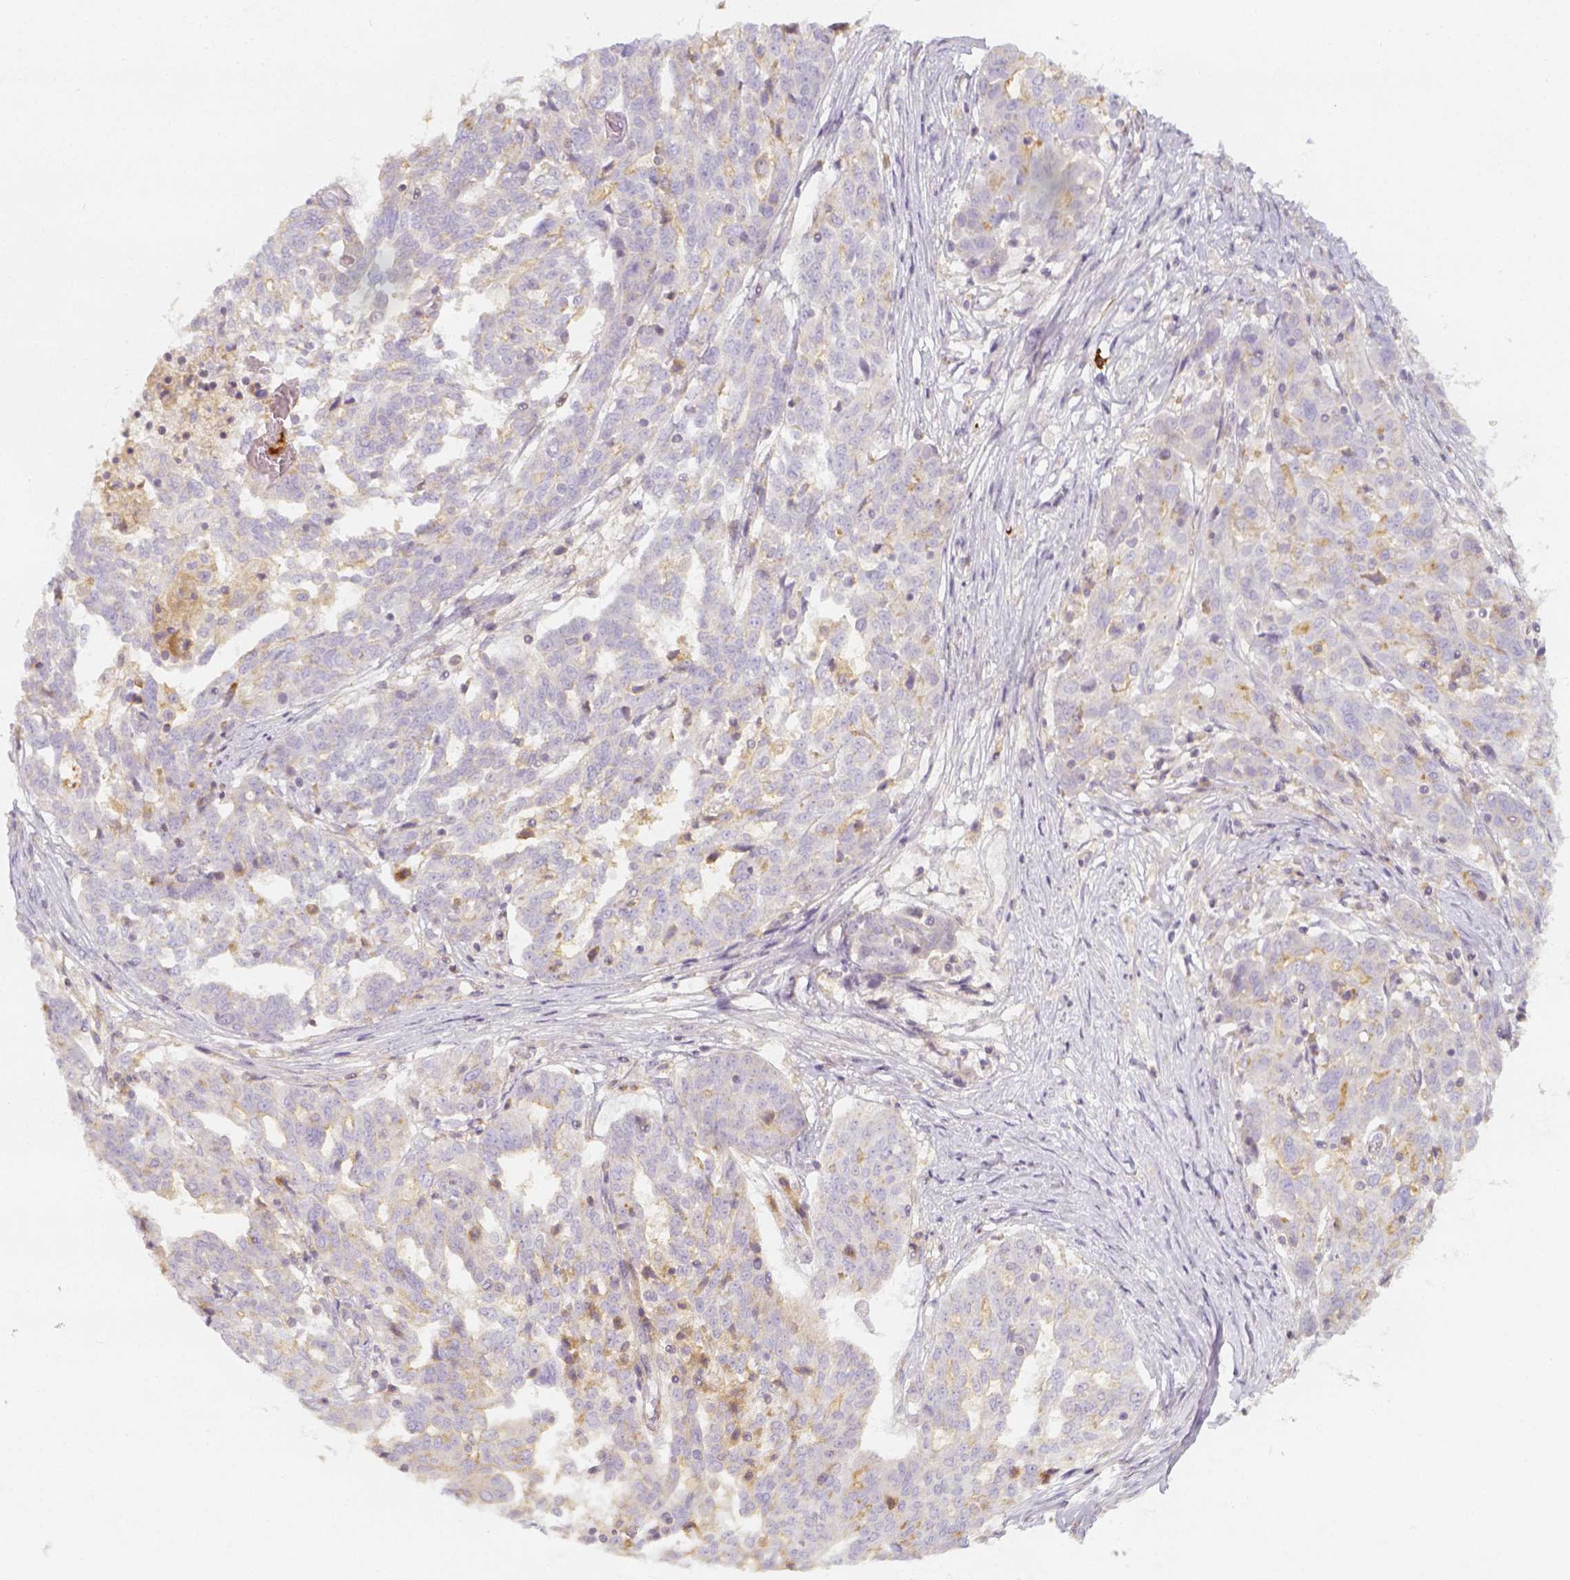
{"staining": {"intensity": "moderate", "quantity": "<25%", "location": "cytoplasmic/membranous"}, "tissue": "ovarian cancer", "cell_type": "Tumor cells", "image_type": "cancer", "snomed": [{"axis": "morphology", "description": "Cystadenocarcinoma, serous, NOS"}, {"axis": "topography", "description": "Ovary"}], "caption": "Human serous cystadenocarcinoma (ovarian) stained with a brown dye exhibits moderate cytoplasmic/membranous positive staining in about <25% of tumor cells.", "gene": "PTPRJ", "patient": {"sex": "female", "age": 67}}